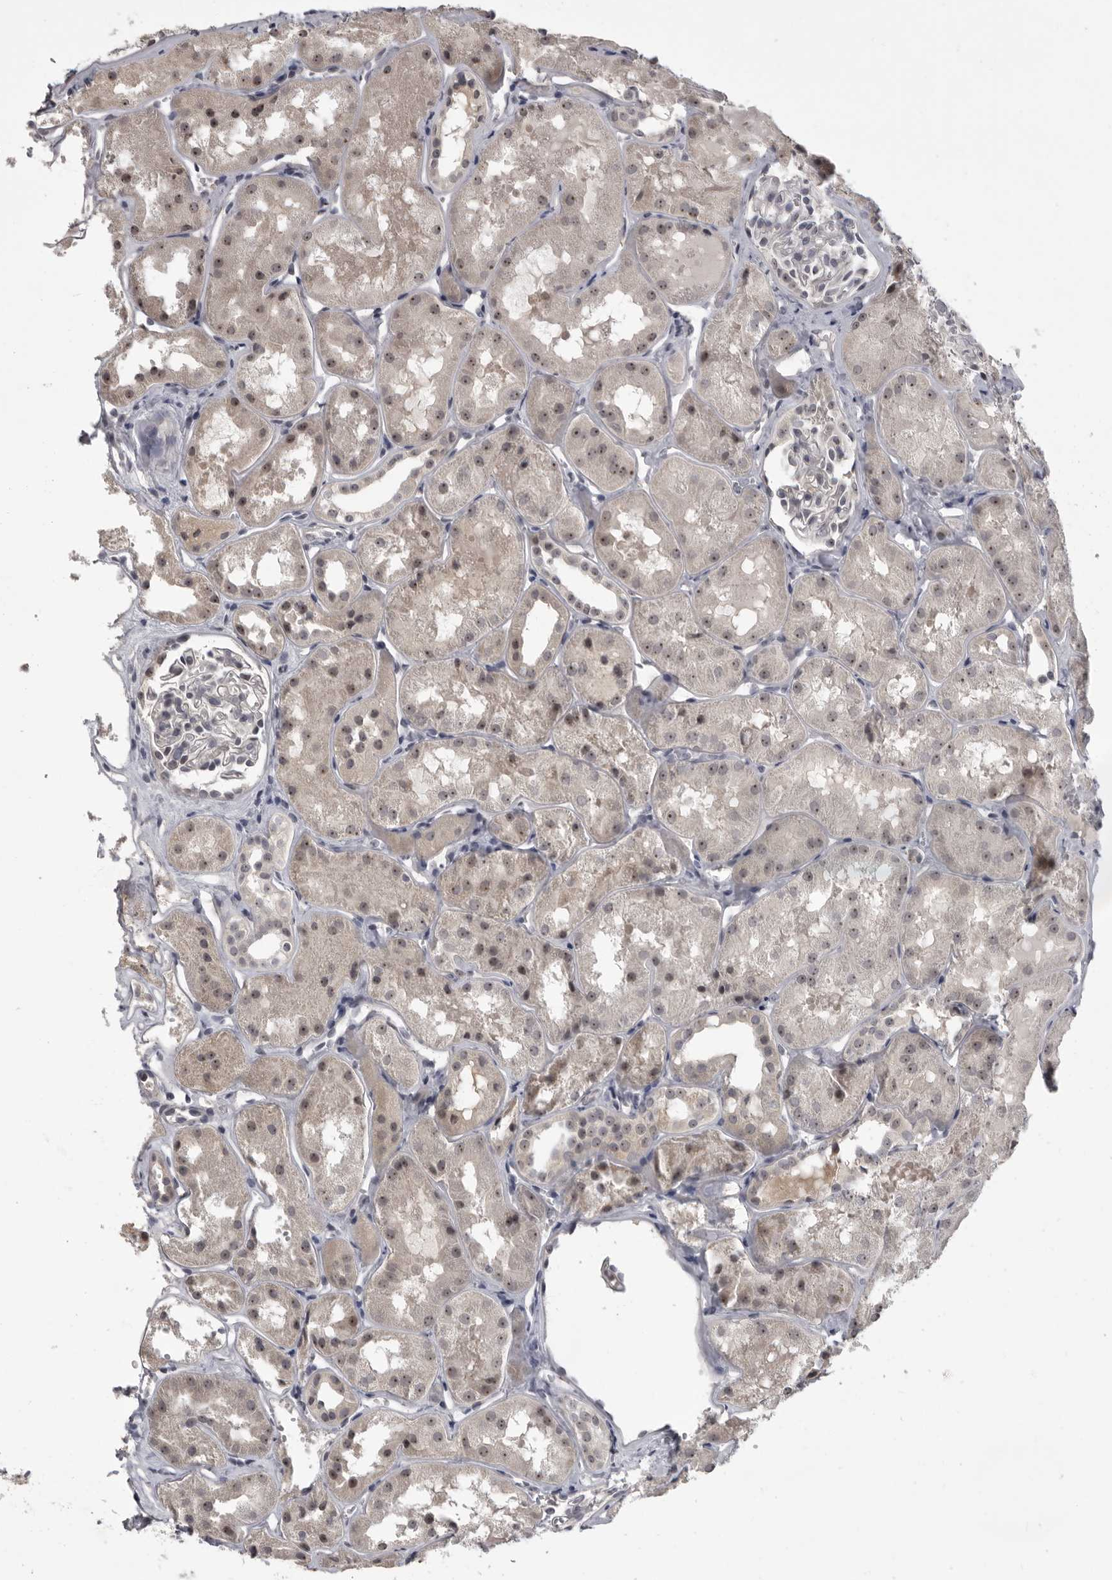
{"staining": {"intensity": "negative", "quantity": "none", "location": "none"}, "tissue": "kidney", "cell_type": "Cells in glomeruli", "image_type": "normal", "snomed": [{"axis": "morphology", "description": "Normal tissue, NOS"}, {"axis": "topography", "description": "Kidney"}], "caption": "DAB (3,3'-diaminobenzidine) immunohistochemical staining of benign kidney exhibits no significant expression in cells in glomeruli. (DAB (3,3'-diaminobenzidine) immunohistochemistry (IHC), high magnification).", "gene": "MRTO4", "patient": {"sex": "male", "age": 16}}